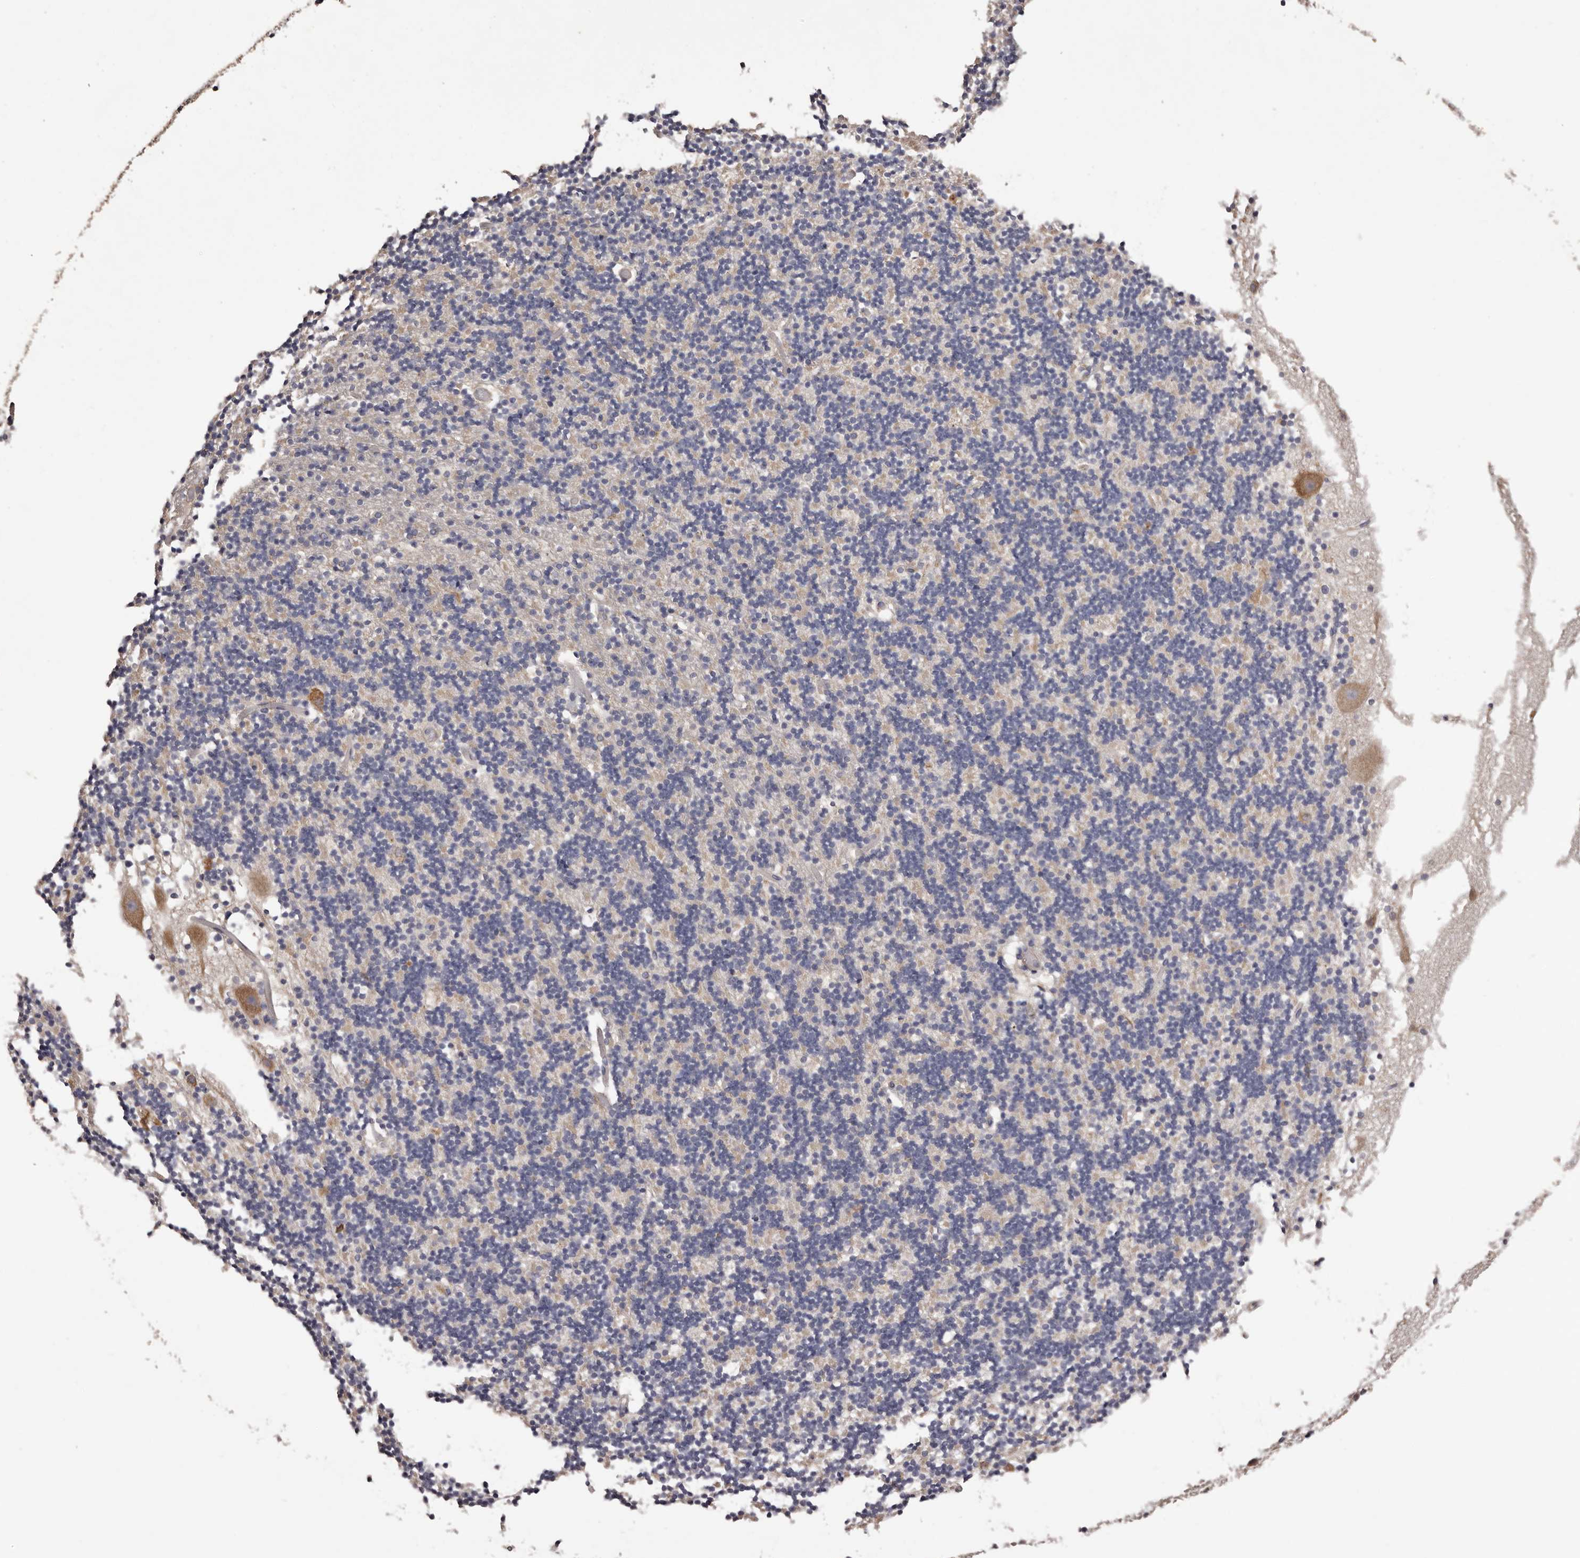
{"staining": {"intensity": "negative", "quantity": "none", "location": "none"}, "tissue": "cerebellum", "cell_type": "Cells in granular layer", "image_type": "normal", "snomed": [{"axis": "morphology", "description": "Normal tissue, NOS"}, {"axis": "topography", "description": "Cerebellum"}], "caption": "The photomicrograph reveals no significant staining in cells in granular layer of cerebellum. (Immunohistochemistry (ihc), brightfield microscopy, high magnification).", "gene": "ETNK1", "patient": {"sex": "male", "age": 57}}